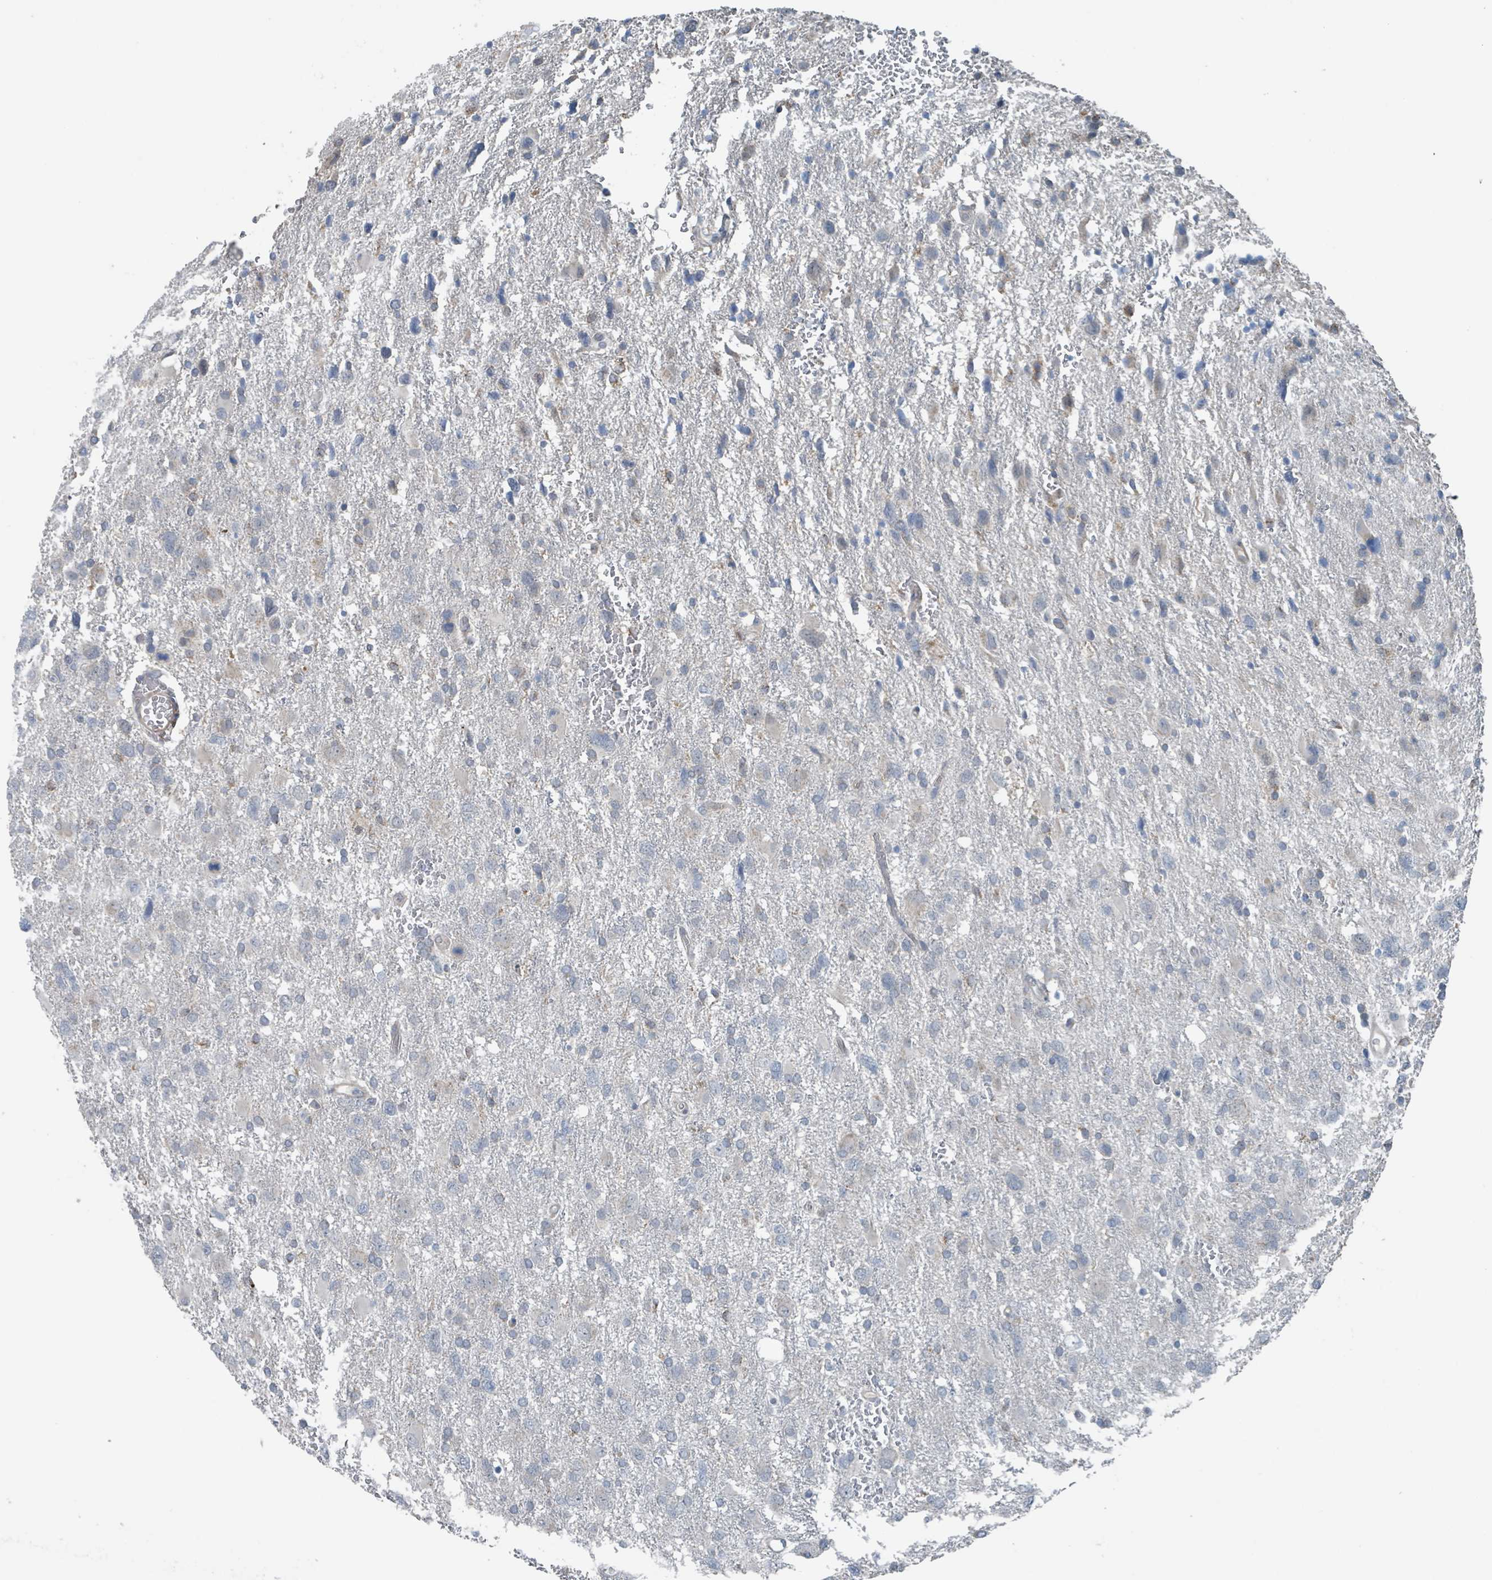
{"staining": {"intensity": "negative", "quantity": "none", "location": "none"}, "tissue": "glioma", "cell_type": "Tumor cells", "image_type": "cancer", "snomed": [{"axis": "morphology", "description": "Glioma, malignant, High grade"}, {"axis": "topography", "description": "Brain"}], "caption": "This is a micrograph of IHC staining of glioma, which shows no expression in tumor cells. (Stains: DAB (3,3'-diaminobenzidine) IHC with hematoxylin counter stain, Microscopy: brightfield microscopy at high magnification).", "gene": "ACBD4", "patient": {"sex": "male", "age": 61}}